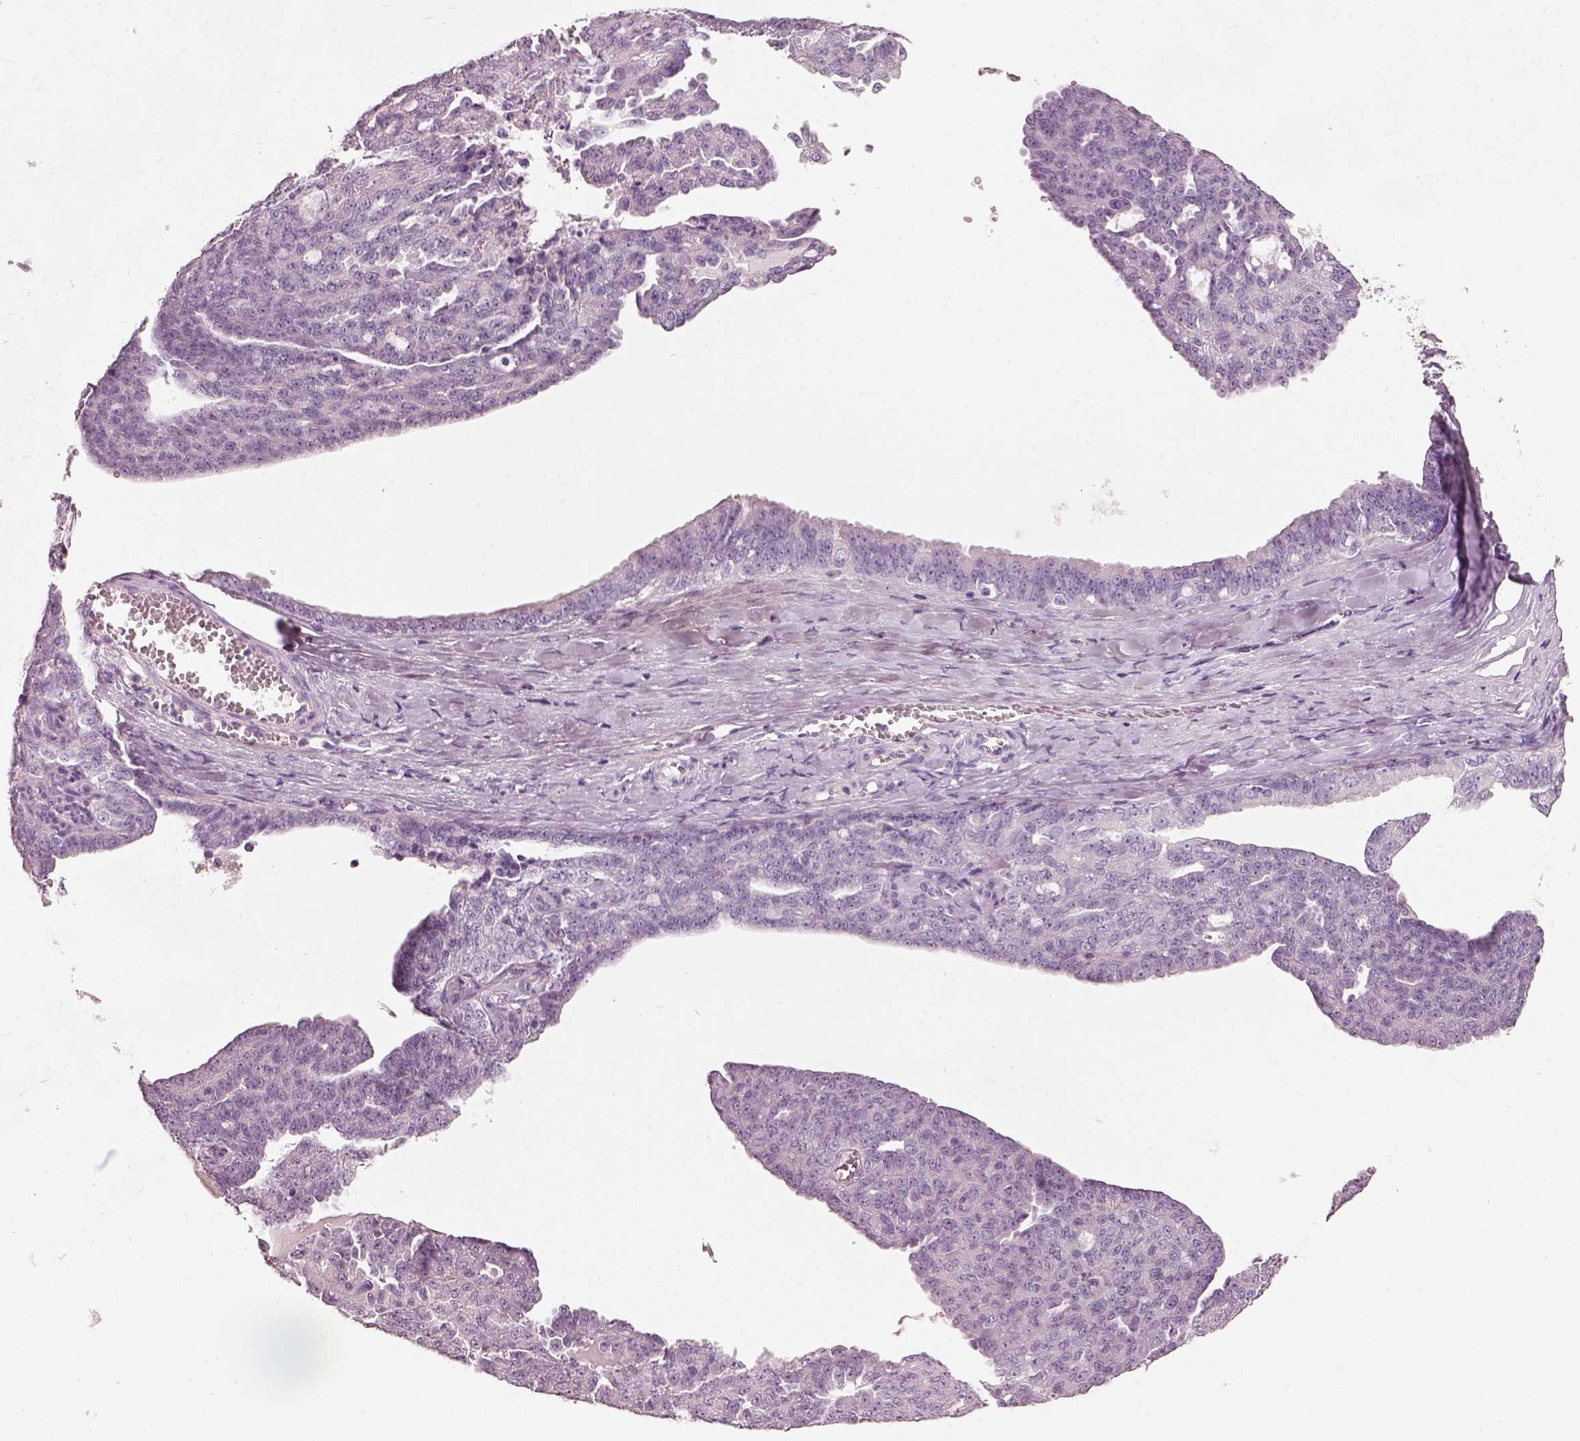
{"staining": {"intensity": "negative", "quantity": "none", "location": "none"}, "tissue": "ovarian cancer", "cell_type": "Tumor cells", "image_type": "cancer", "snomed": [{"axis": "morphology", "description": "Cystadenocarcinoma, serous, NOS"}, {"axis": "topography", "description": "Ovary"}], "caption": "This is a micrograph of IHC staining of ovarian cancer (serous cystadenocarcinoma), which shows no staining in tumor cells. (DAB (3,3'-diaminobenzidine) immunohistochemistry, high magnification).", "gene": "PNOC", "patient": {"sex": "female", "age": 71}}